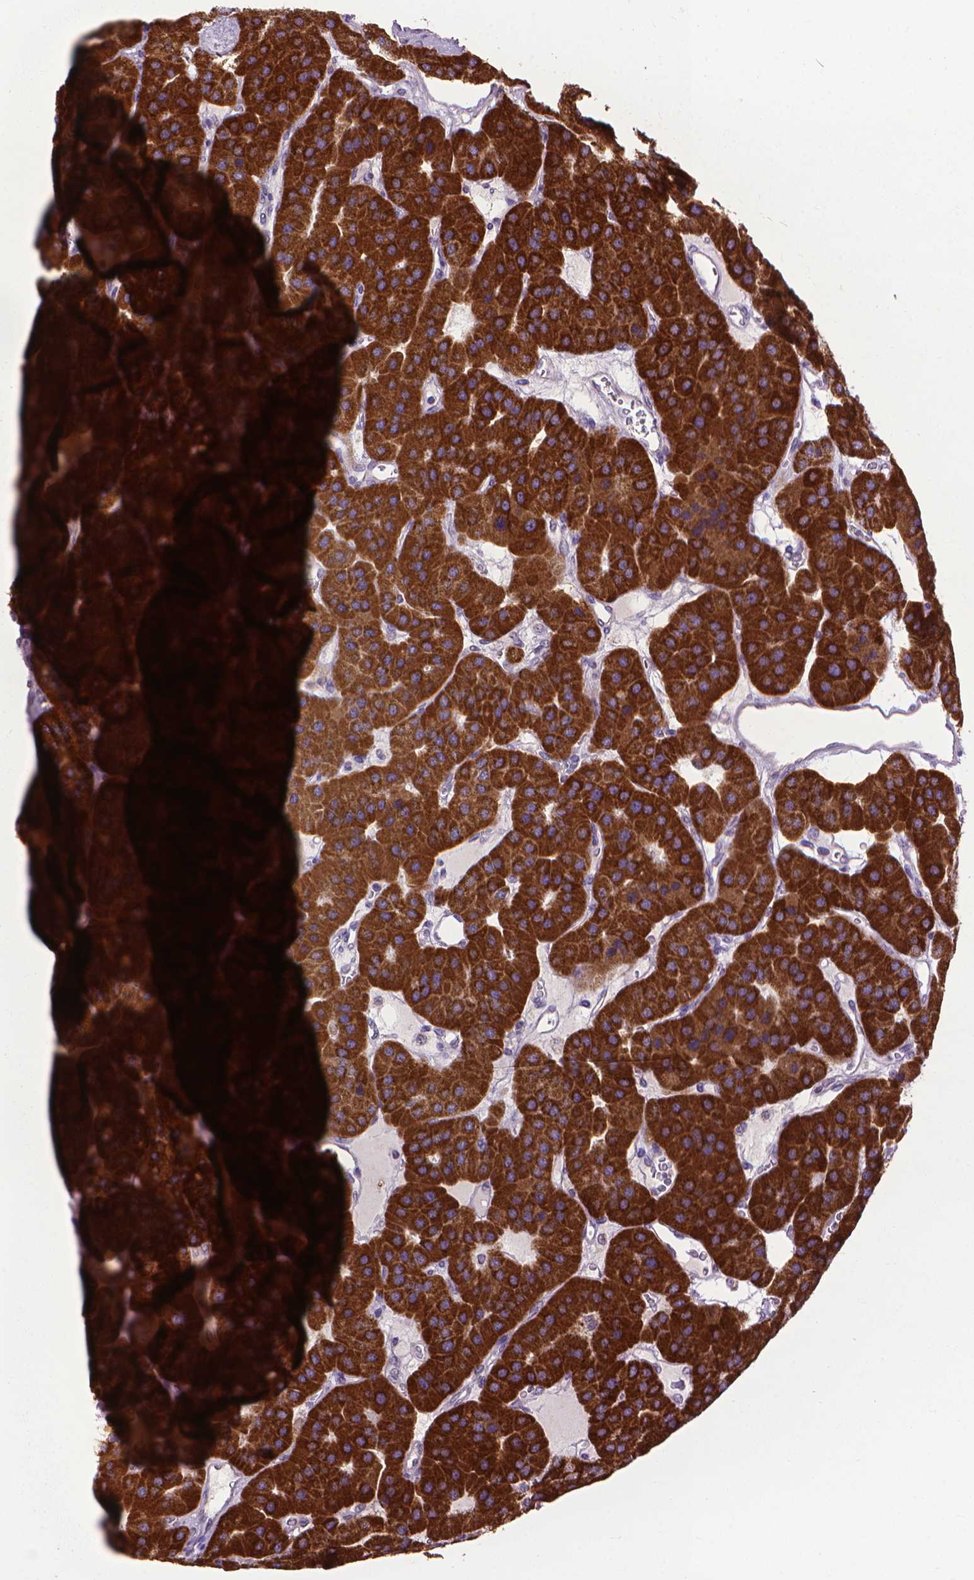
{"staining": {"intensity": "strong", "quantity": ">75%", "location": "cytoplasmic/membranous"}, "tissue": "parathyroid gland", "cell_type": "Glandular cells", "image_type": "normal", "snomed": [{"axis": "morphology", "description": "Normal tissue, NOS"}, {"axis": "morphology", "description": "Adenoma, NOS"}, {"axis": "topography", "description": "Parathyroid gland"}], "caption": "Brown immunohistochemical staining in unremarkable human parathyroid gland shows strong cytoplasmic/membranous staining in about >75% of glandular cells.", "gene": "VDAC1", "patient": {"sex": "female", "age": 86}}